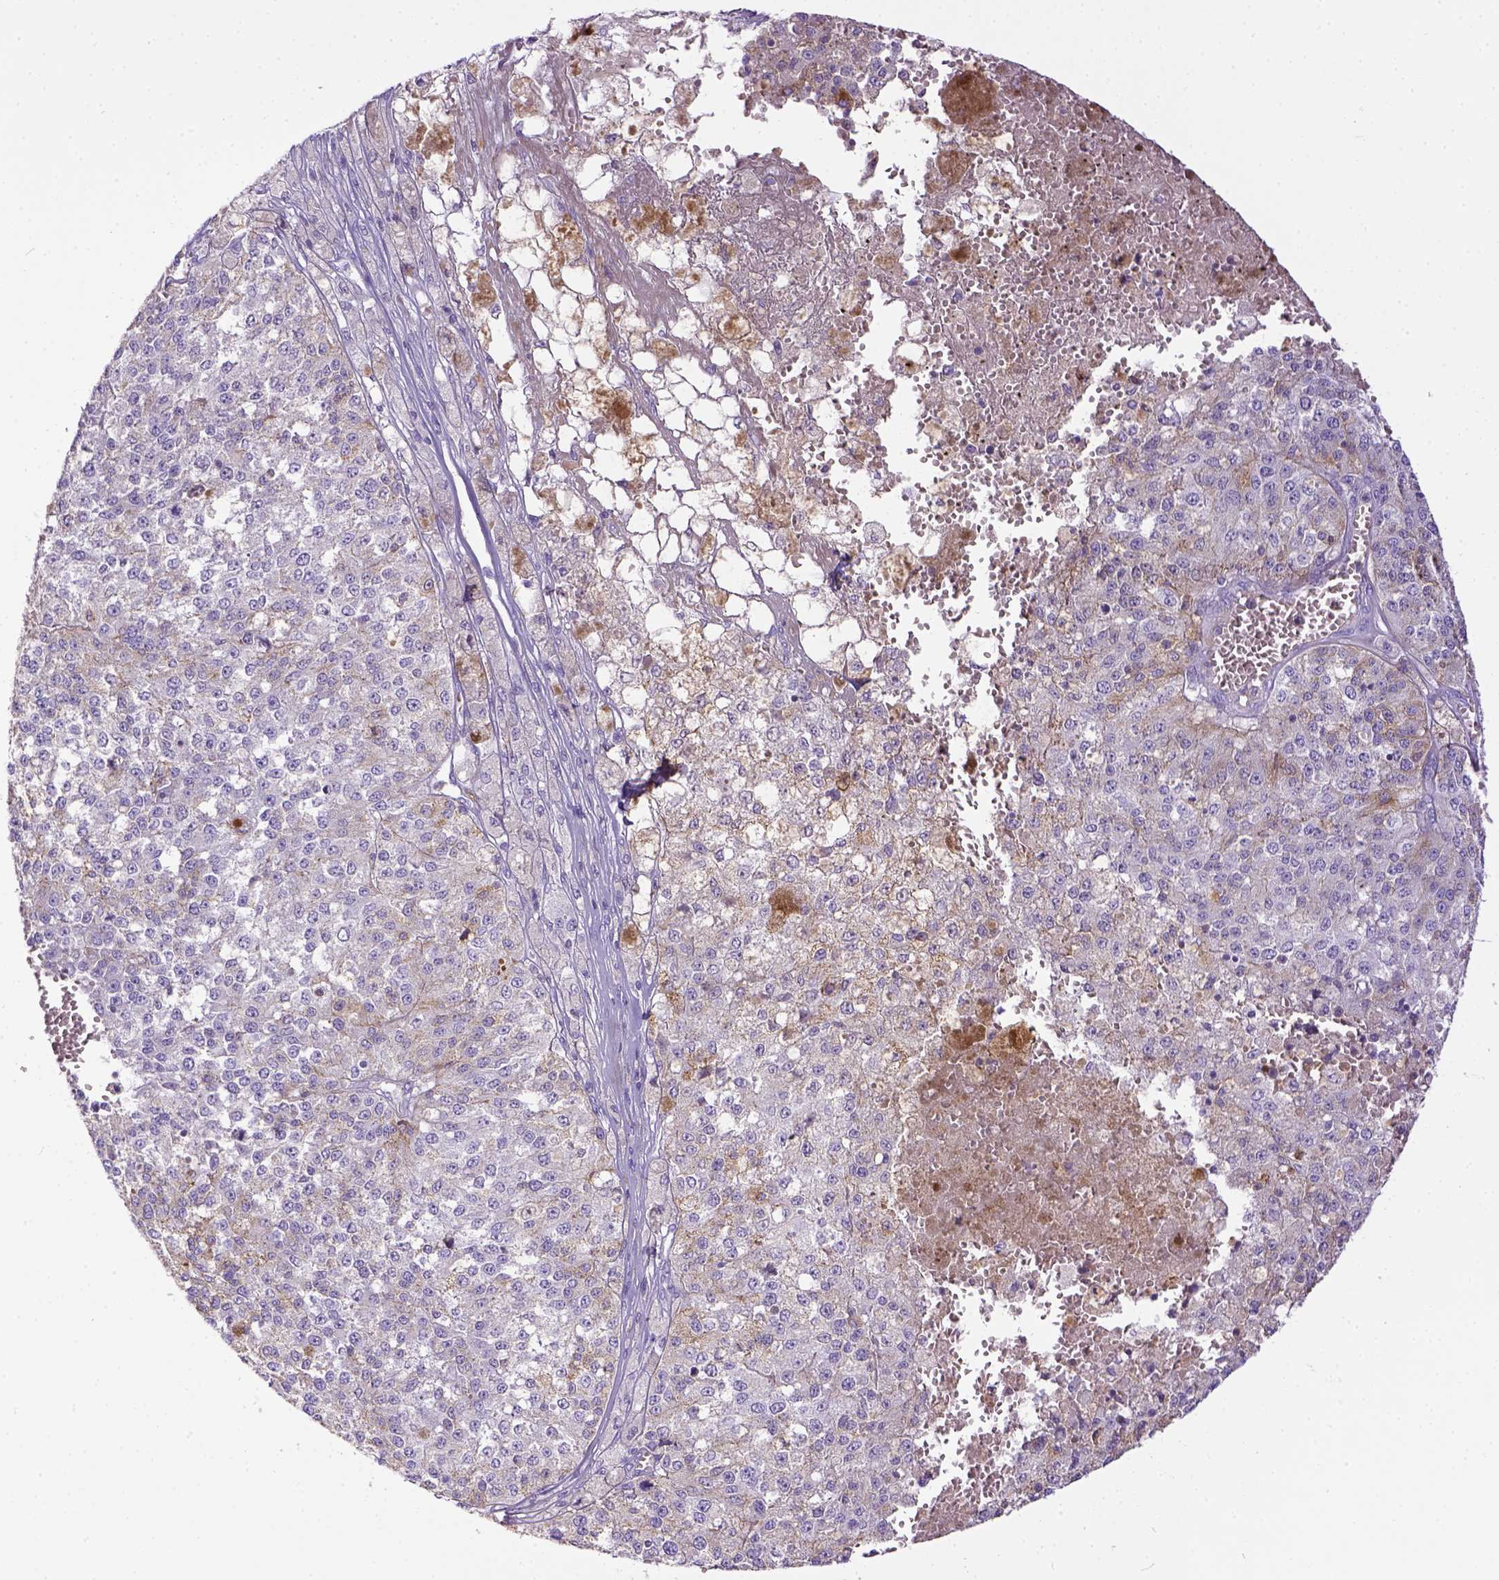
{"staining": {"intensity": "weak", "quantity": "25%-75%", "location": "cytoplasmic/membranous"}, "tissue": "melanoma", "cell_type": "Tumor cells", "image_type": "cancer", "snomed": [{"axis": "morphology", "description": "Malignant melanoma, Metastatic site"}, {"axis": "topography", "description": "Lymph node"}], "caption": "Human melanoma stained for a protein (brown) demonstrates weak cytoplasmic/membranous positive staining in approximately 25%-75% of tumor cells.", "gene": "KIT", "patient": {"sex": "female", "age": 64}}